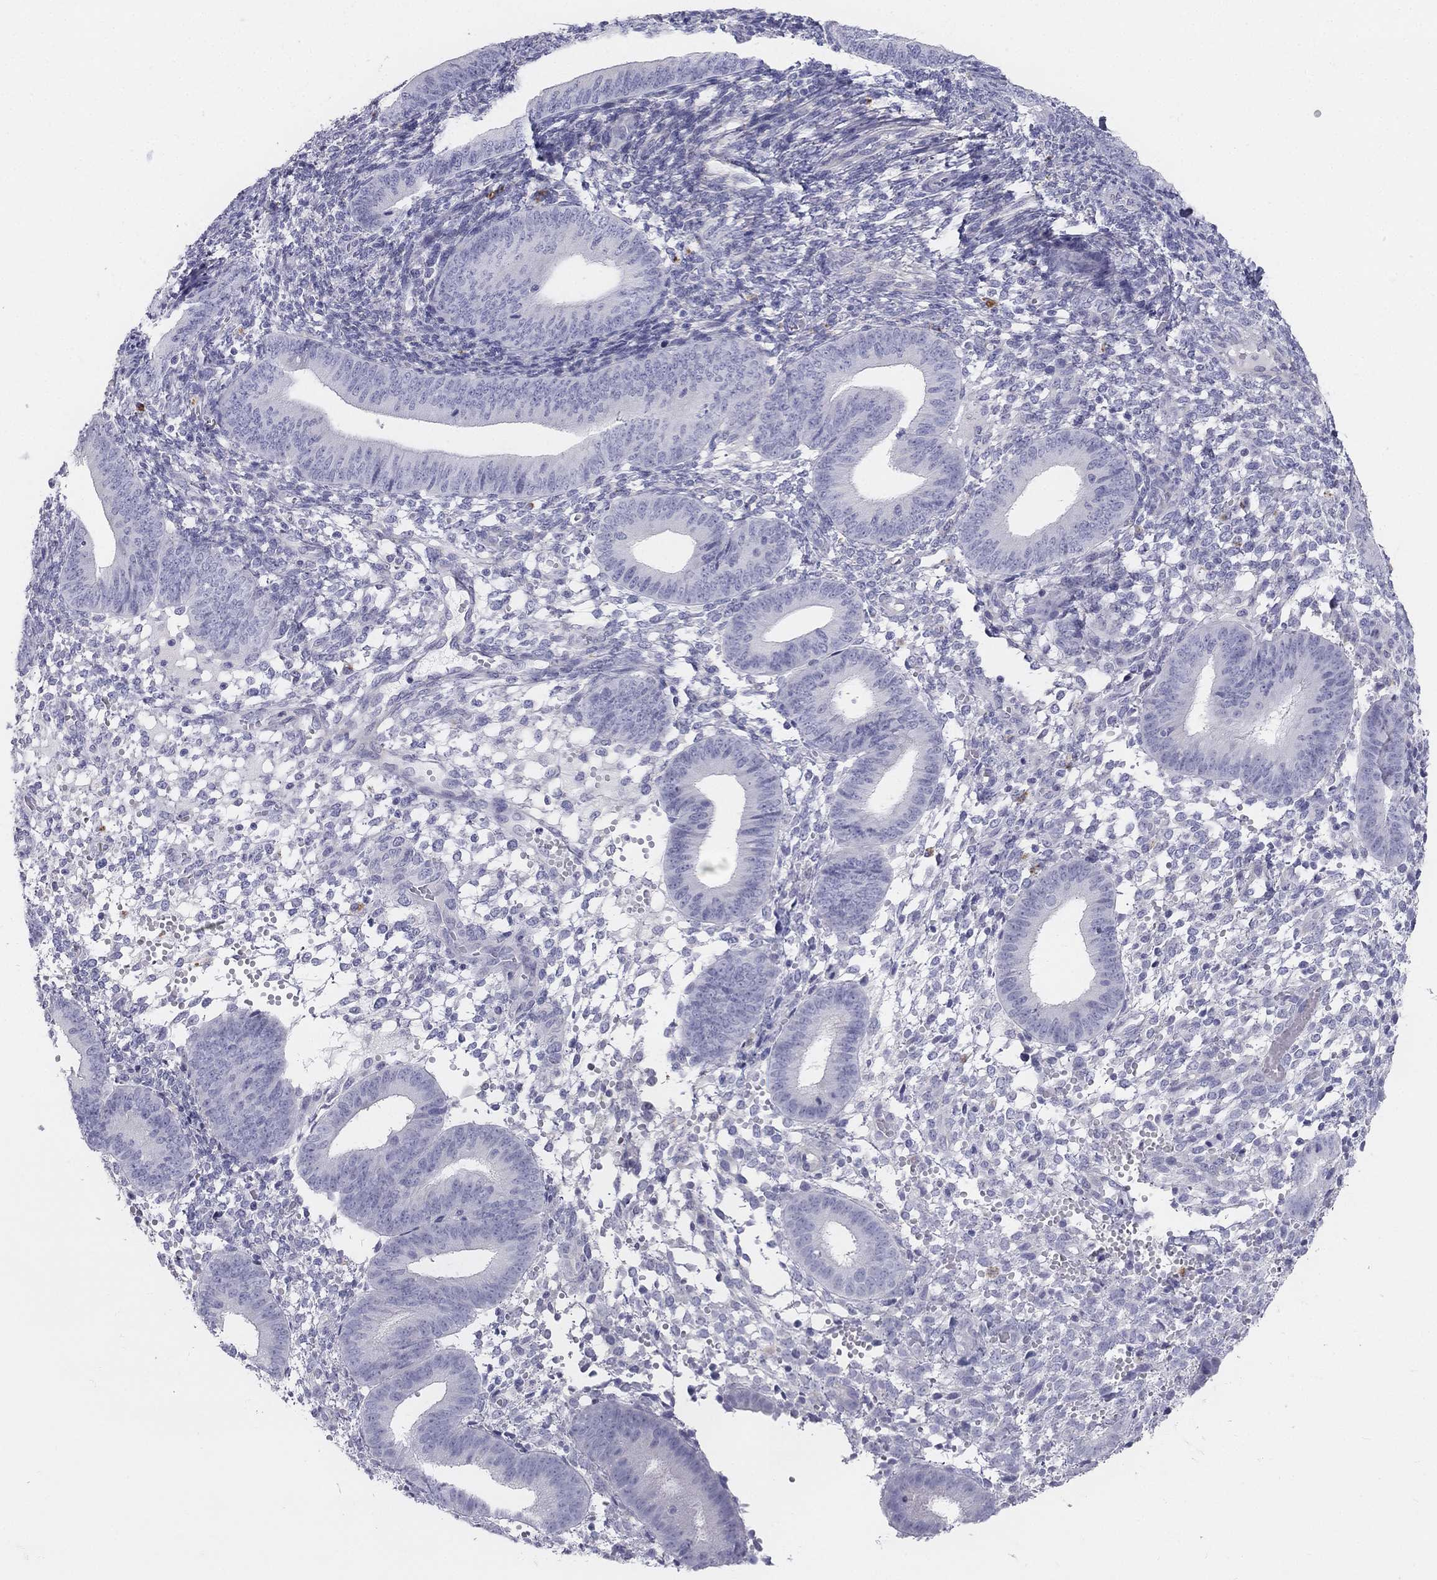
{"staining": {"intensity": "negative", "quantity": "none", "location": "none"}, "tissue": "endometrium", "cell_type": "Cells in endometrial stroma", "image_type": "normal", "snomed": [{"axis": "morphology", "description": "Normal tissue, NOS"}, {"axis": "topography", "description": "Endometrium"}], "caption": "IHC histopathology image of benign endometrium stained for a protein (brown), which shows no positivity in cells in endometrial stroma. (Stains: DAB (3,3'-diaminobenzidine) IHC with hematoxylin counter stain, Microscopy: brightfield microscopy at high magnification).", "gene": "ALOXE3", "patient": {"sex": "female", "age": 39}}